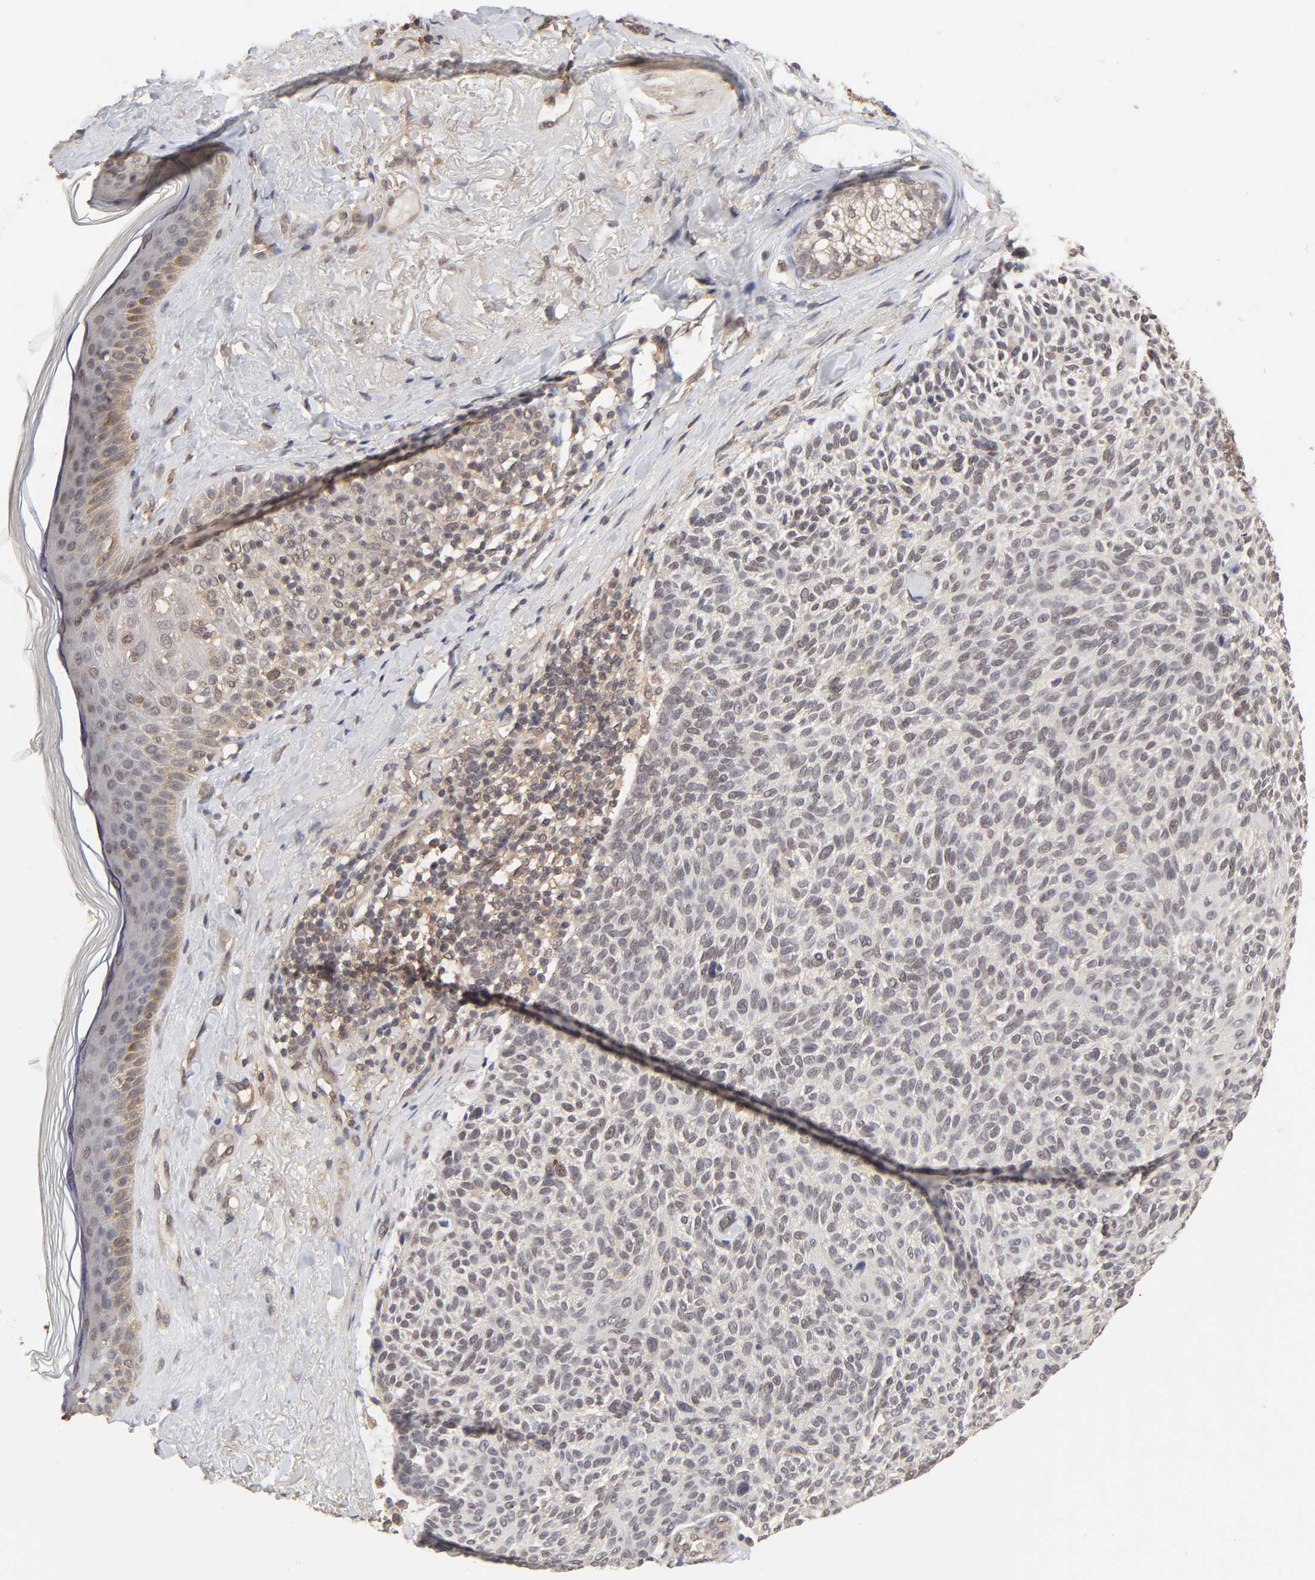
{"staining": {"intensity": "weak", "quantity": ">75%", "location": "cytoplasmic/membranous"}, "tissue": "skin cancer", "cell_type": "Tumor cells", "image_type": "cancer", "snomed": [{"axis": "morphology", "description": "Normal tissue, NOS"}, {"axis": "morphology", "description": "Basal cell carcinoma"}, {"axis": "topography", "description": "Skin"}], "caption": "Tumor cells demonstrate low levels of weak cytoplasmic/membranous positivity in approximately >75% of cells in human skin basal cell carcinoma. (brown staining indicates protein expression, while blue staining denotes nuclei).", "gene": "MAPK1", "patient": {"sex": "female", "age": 70}}